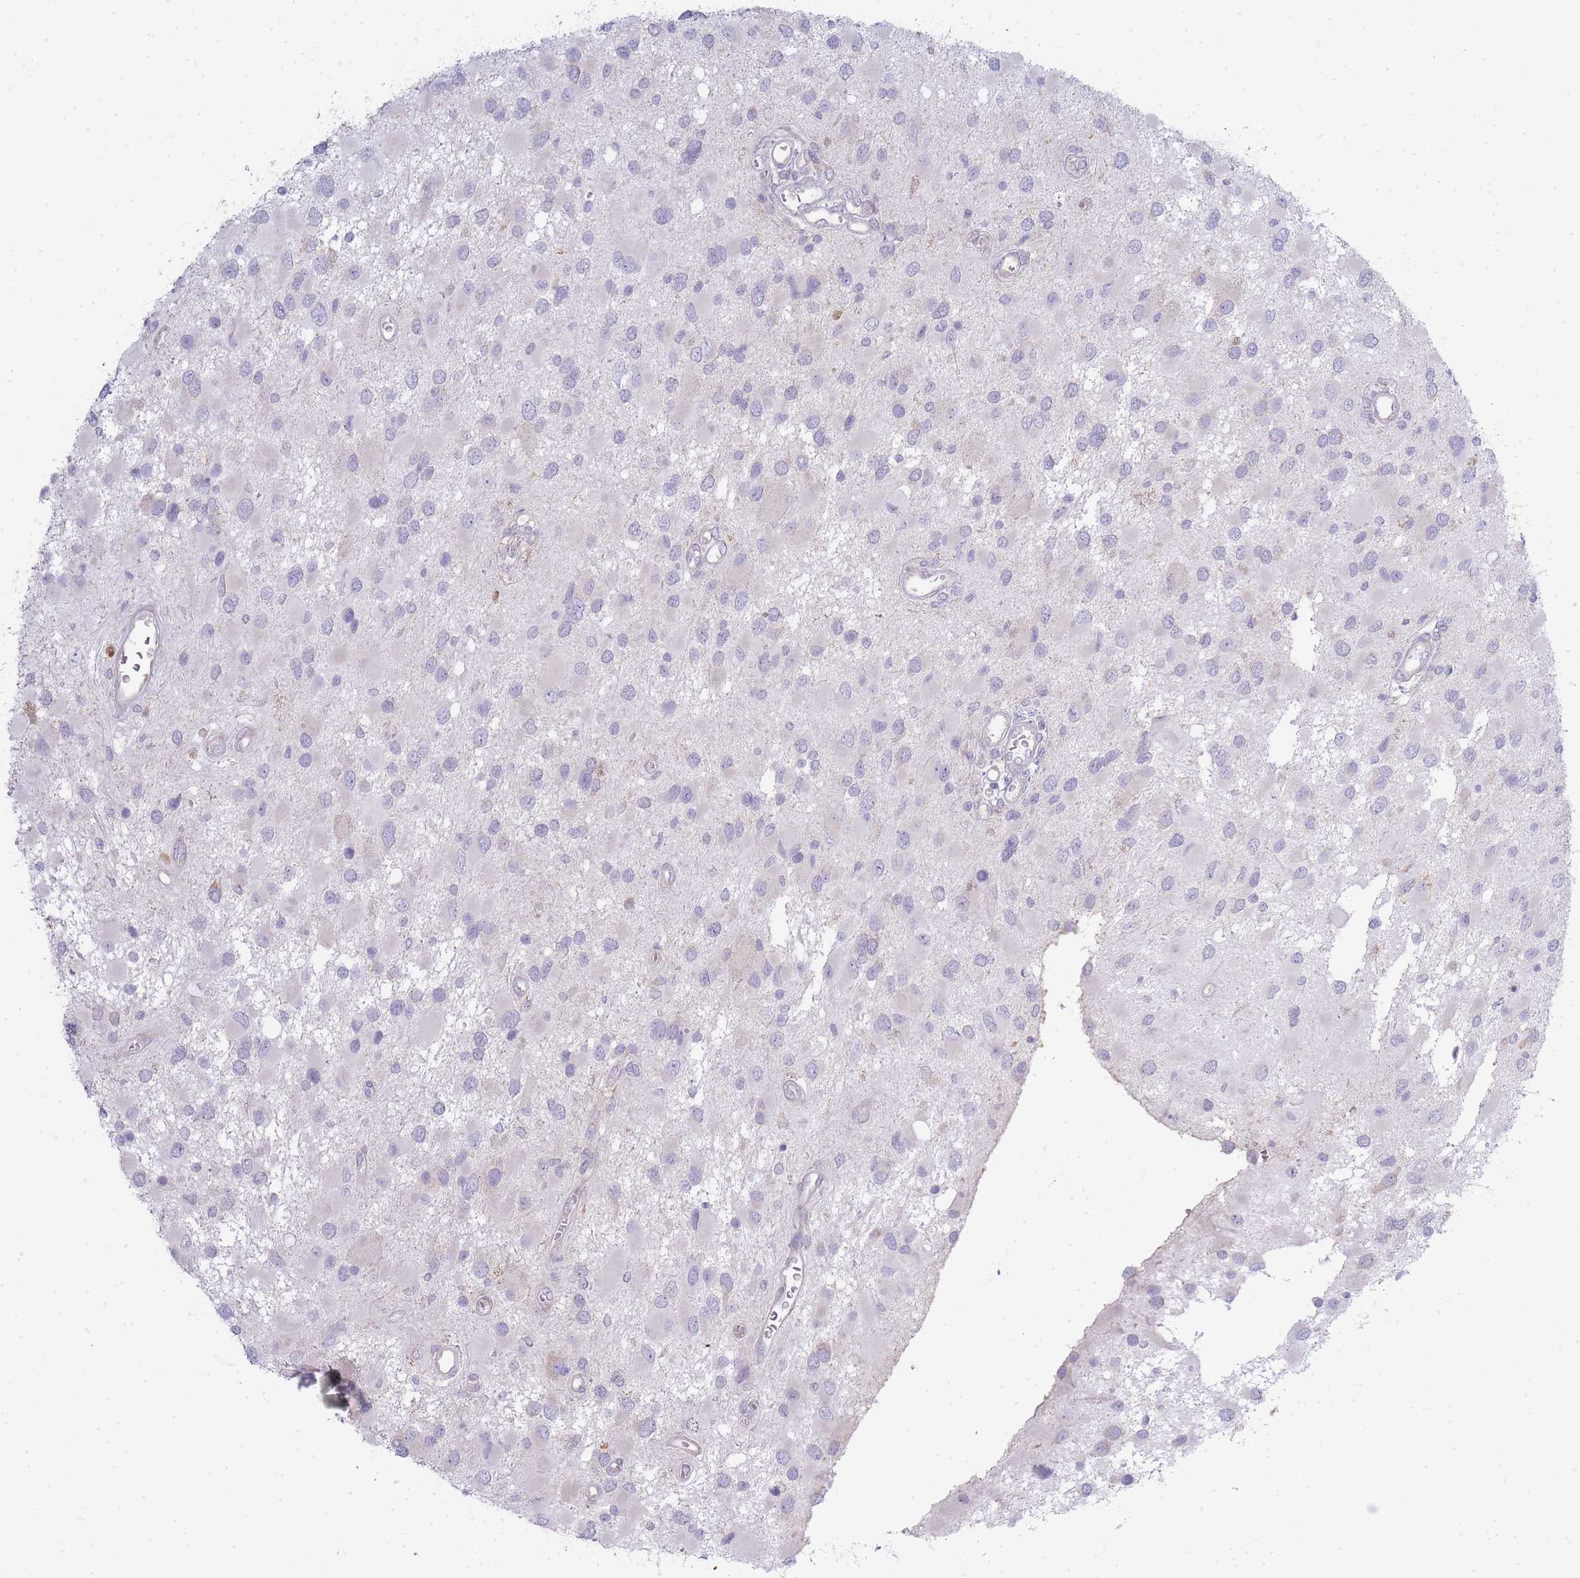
{"staining": {"intensity": "negative", "quantity": "none", "location": "none"}, "tissue": "glioma", "cell_type": "Tumor cells", "image_type": "cancer", "snomed": [{"axis": "morphology", "description": "Glioma, malignant, High grade"}, {"axis": "topography", "description": "Brain"}], "caption": "High power microscopy micrograph of an IHC image of glioma, revealing no significant staining in tumor cells. (DAB immunohistochemistry (IHC) visualized using brightfield microscopy, high magnification).", "gene": "OR5L2", "patient": {"sex": "male", "age": 53}}